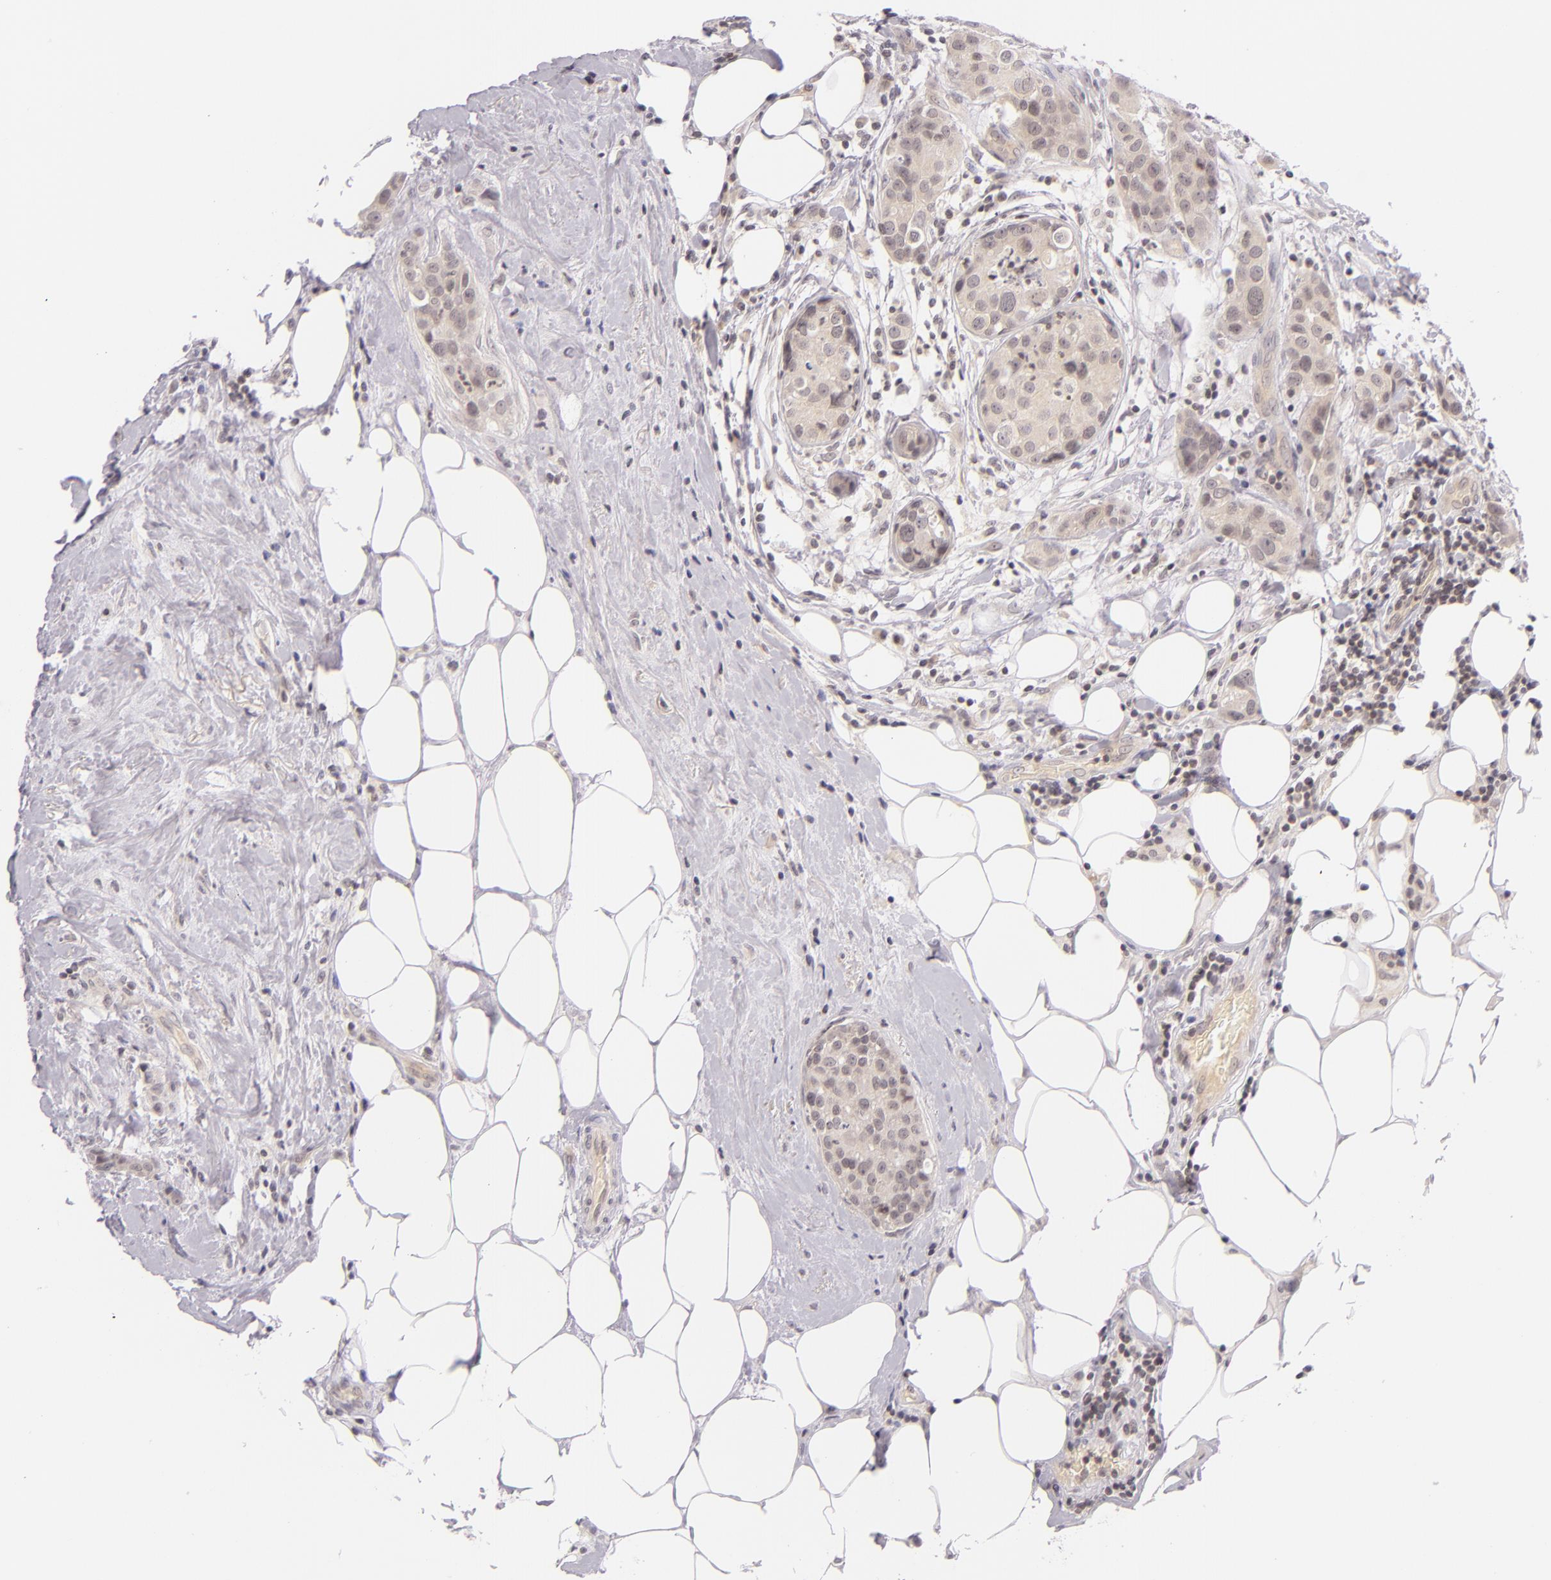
{"staining": {"intensity": "weak", "quantity": ">75%", "location": "cytoplasmic/membranous"}, "tissue": "breast cancer", "cell_type": "Tumor cells", "image_type": "cancer", "snomed": [{"axis": "morphology", "description": "Duct carcinoma"}, {"axis": "topography", "description": "Breast"}], "caption": "Immunohistochemical staining of human infiltrating ductal carcinoma (breast) reveals weak cytoplasmic/membranous protein expression in about >75% of tumor cells. Using DAB (3,3'-diaminobenzidine) (brown) and hematoxylin (blue) stains, captured at high magnification using brightfield microscopy.", "gene": "CASP8", "patient": {"sex": "female", "age": 45}}